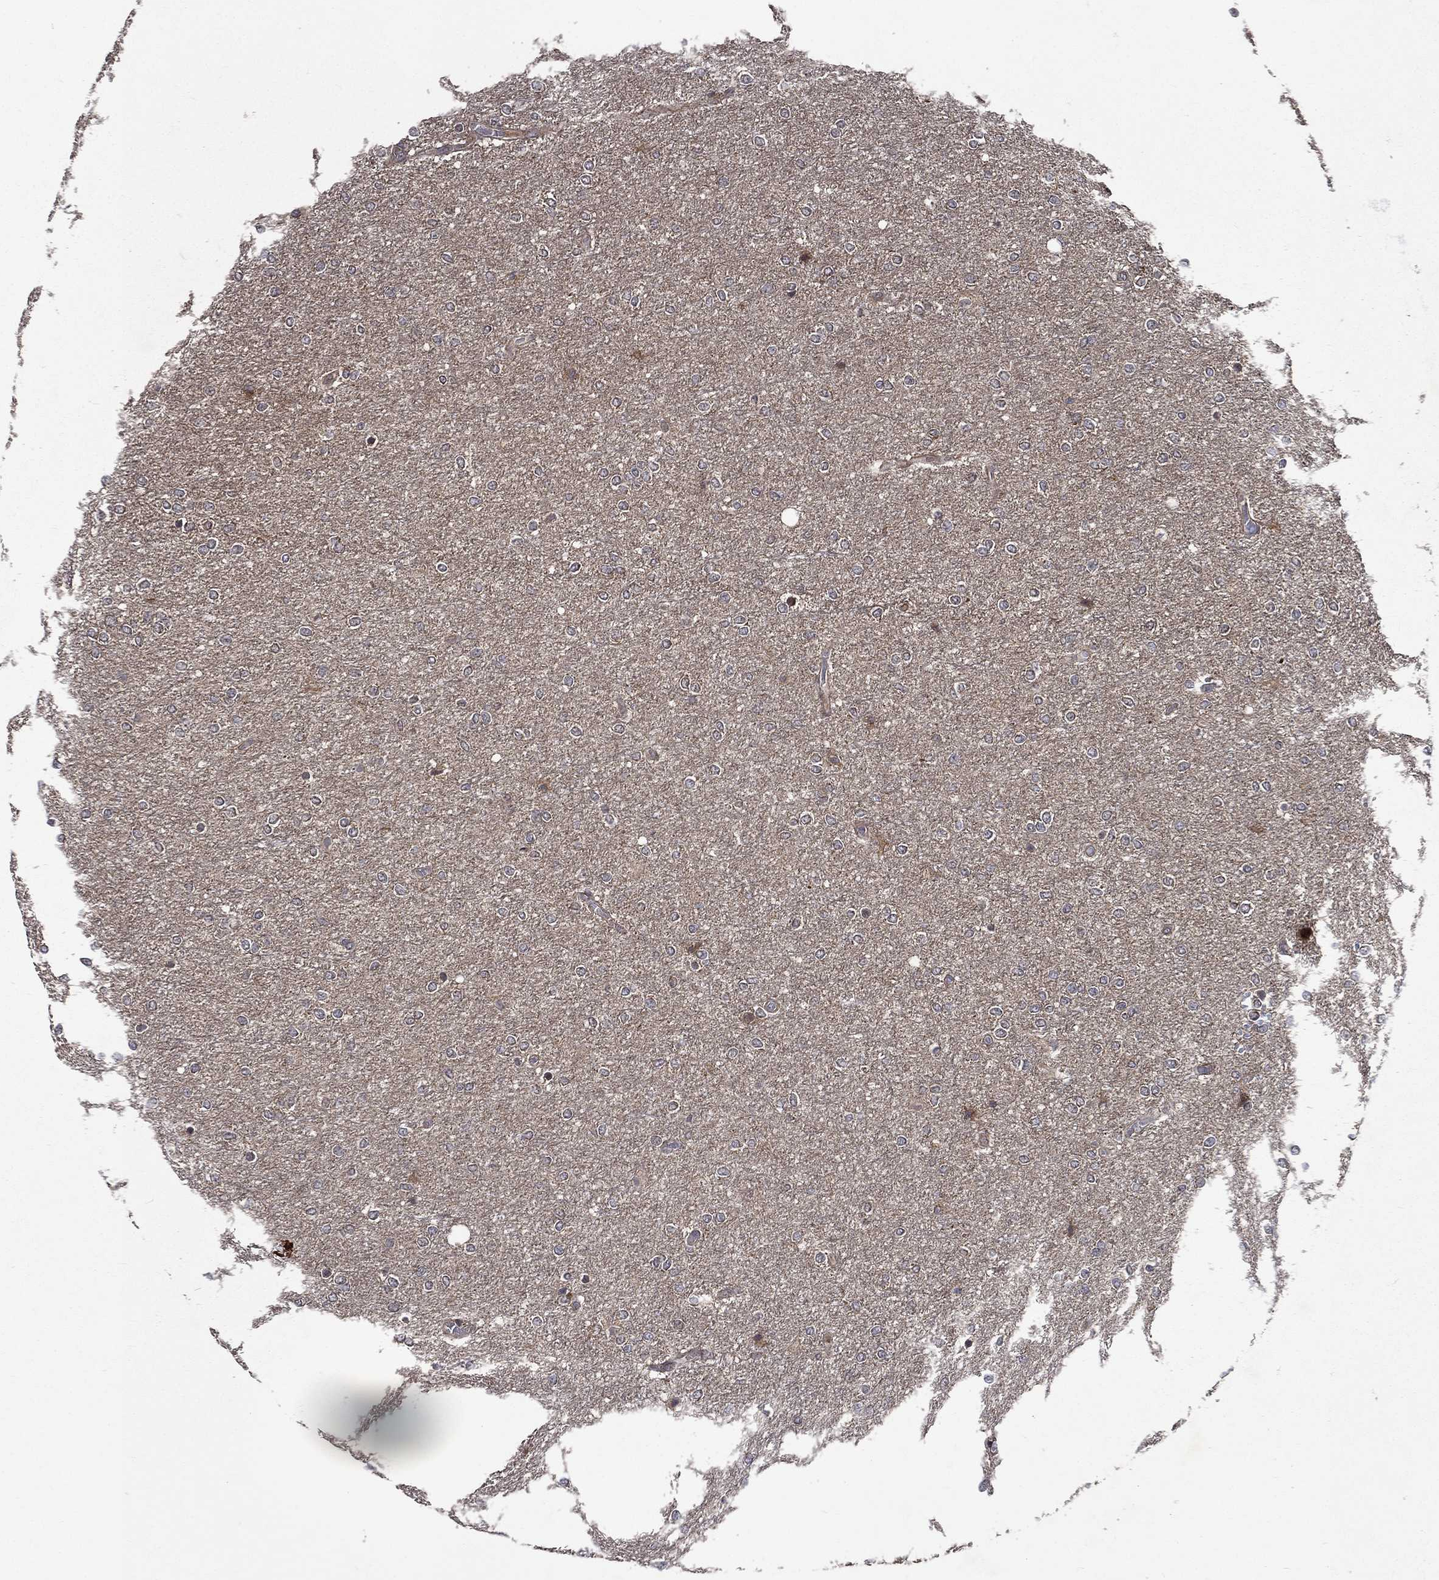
{"staining": {"intensity": "negative", "quantity": "none", "location": "none"}, "tissue": "glioma", "cell_type": "Tumor cells", "image_type": "cancer", "snomed": [{"axis": "morphology", "description": "Glioma, malignant, High grade"}, {"axis": "topography", "description": "Brain"}], "caption": "Tumor cells are negative for protein expression in human malignant glioma (high-grade). (DAB immunohistochemistry (IHC) with hematoxylin counter stain).", "gene": "RAB11FIP4", "patient": {"sex": "female", "age": 61}}